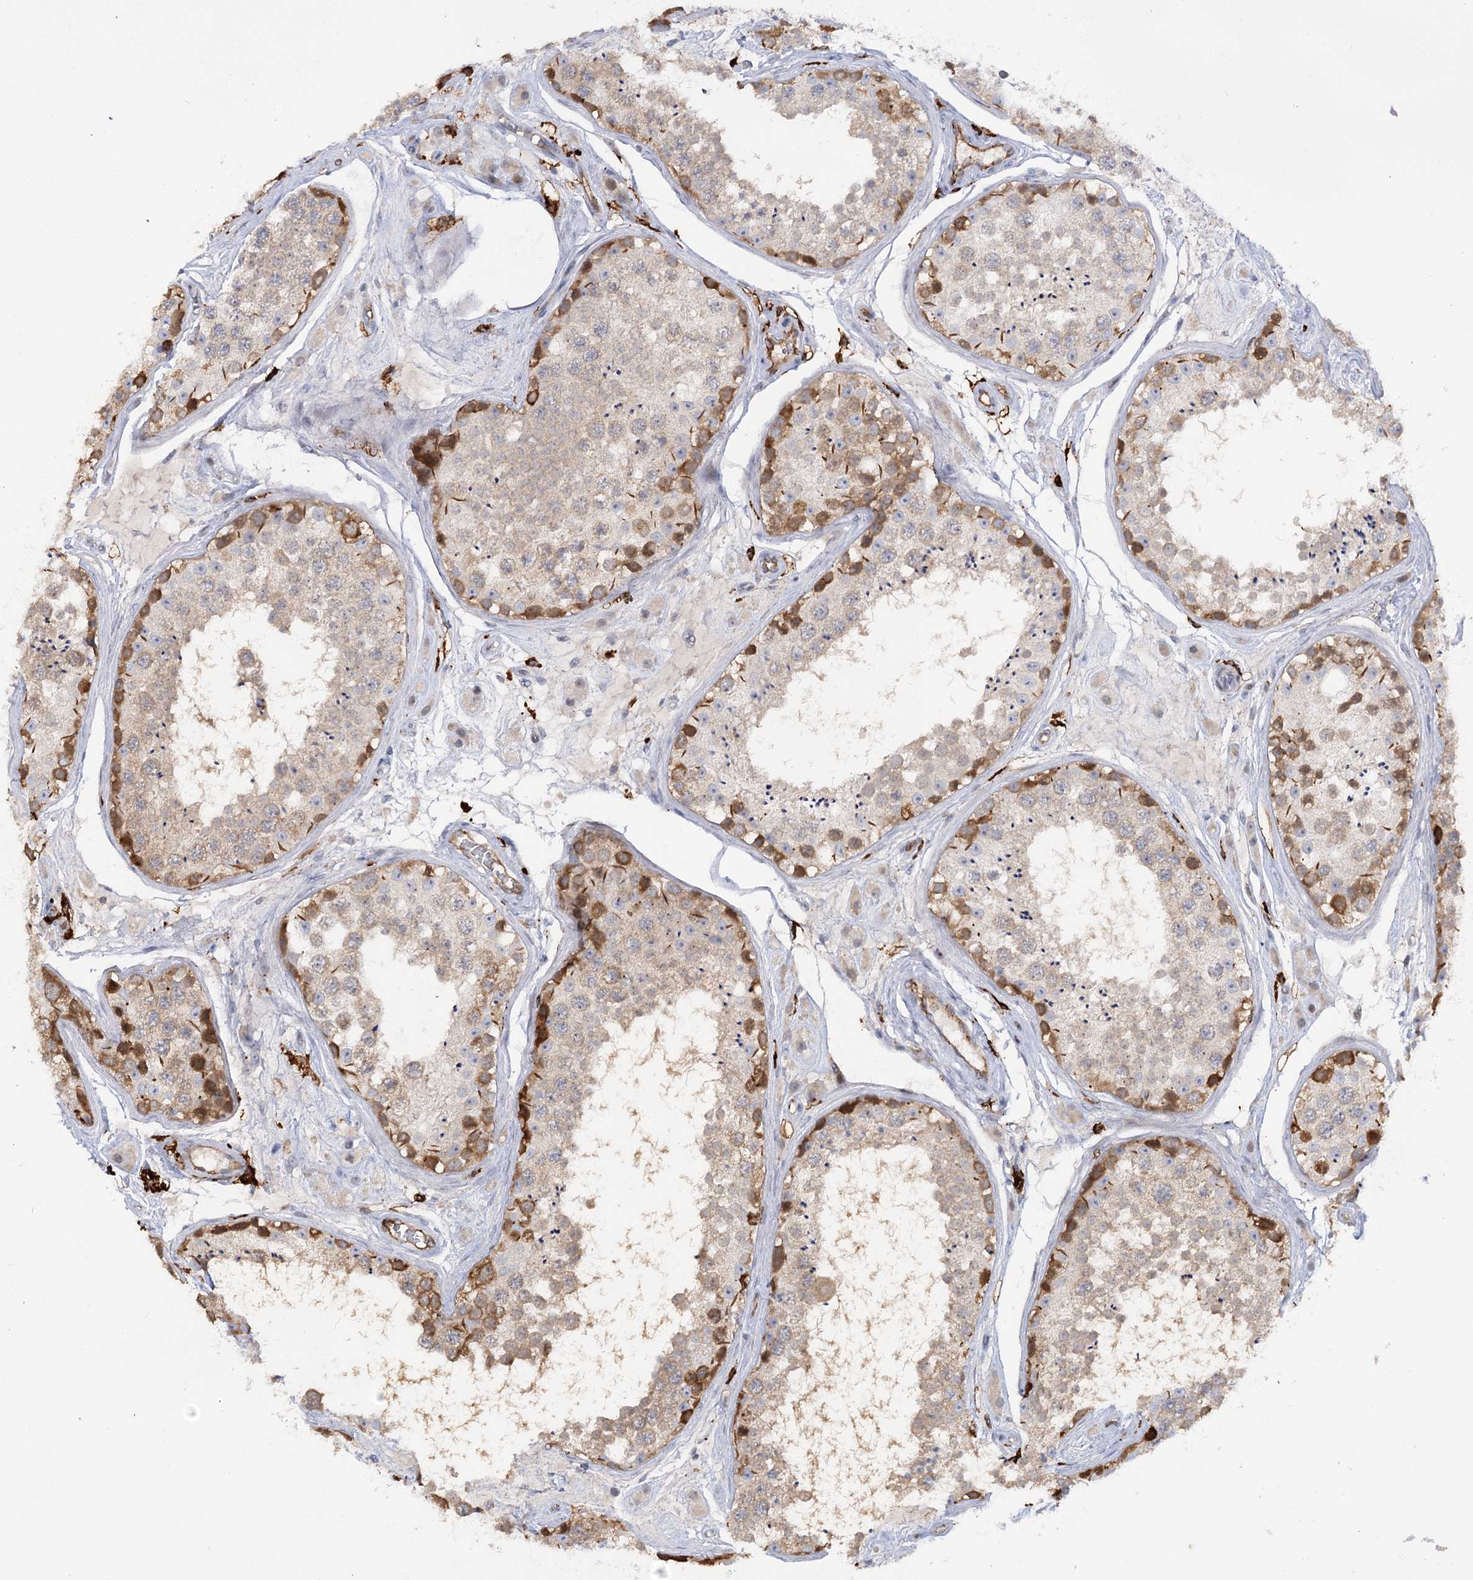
{"staining": {"intensity": "strong", "quantity": "<25%", "location": "cytoplasmic/membranous"}, "tissue": "testis", "cell_type": "Cells in seminiferous ducts", "image_type": "normal", "snomed": [{"axis": "morphology", "description": "Normal tissue, NOS"}, {"axis": "topography", "description": "Testis"}], "caption": "A medium amount of strong cytoplasmic/membranous positivity is present in about <25% of cells in seminiferous ducts in benign testis. The protein of interest is stained brown, and the nuclei are stained in blue (DAB (3,3'-diaminobenzidine) IHC with brightfield microscopy, high magnification).", "gene": "PIWIL4", "patient": {"sex": "male", "age": 25}}